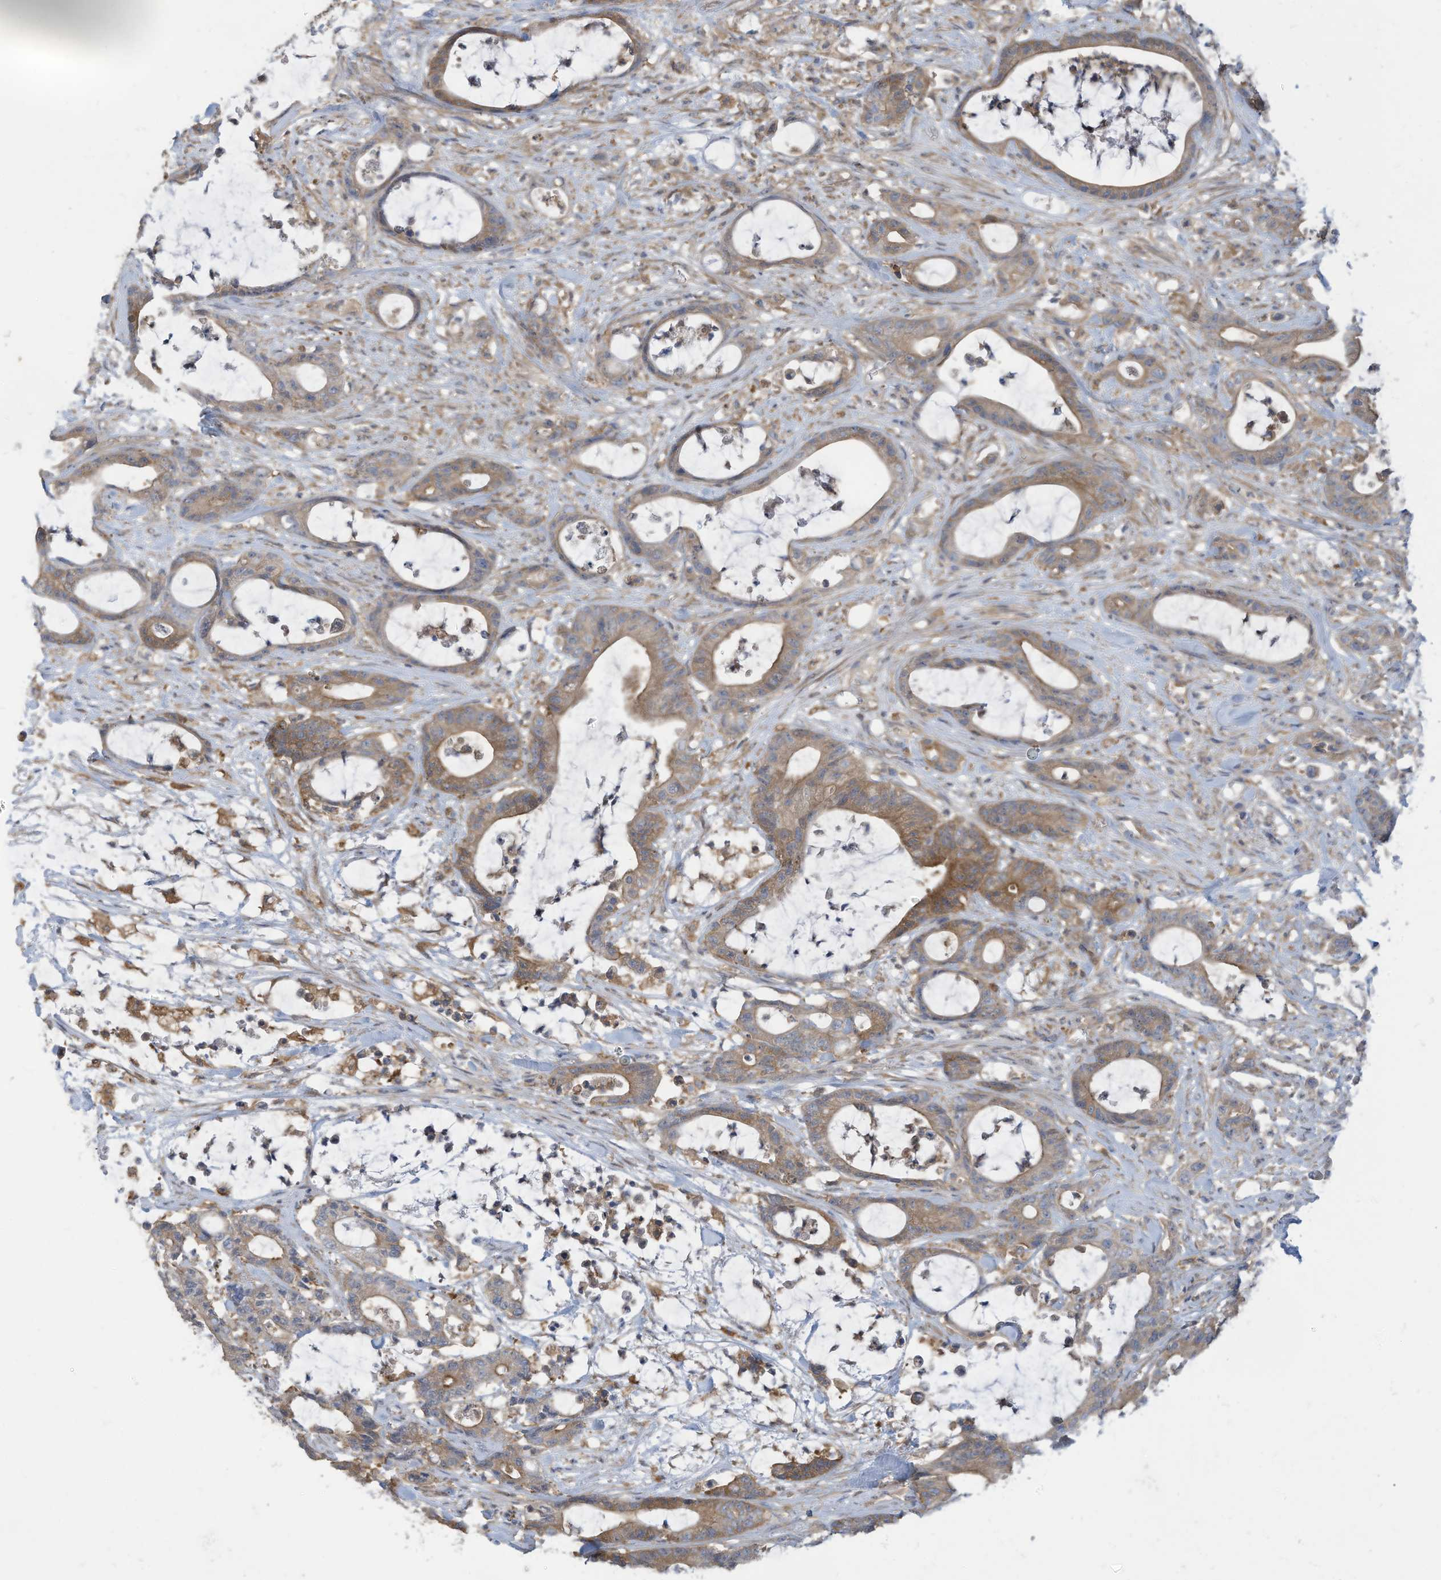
{"staining": {"intensity": "moderate", "quantity": "25%-75%", "location": "cytoplasmic/membranous"}, "tissue": "colorectal cancer", "cell_type": "Tumor cells", "image_type": "cancer", "snomed": [{"axis": "morphology", "description": "Adenocarcinoma, NOS"}, {"axis": "topography", "description": "Colon"}], "caption": "This histopathology image reveals IHC staining of human colorectal cancer (adenocarcinoma), with medium moderate cytoplasmic/membranous expression in approximately 25%-75% of tumor cells.", "gene": "ADI1", "patient": {"sex": "female", "age": 84}}